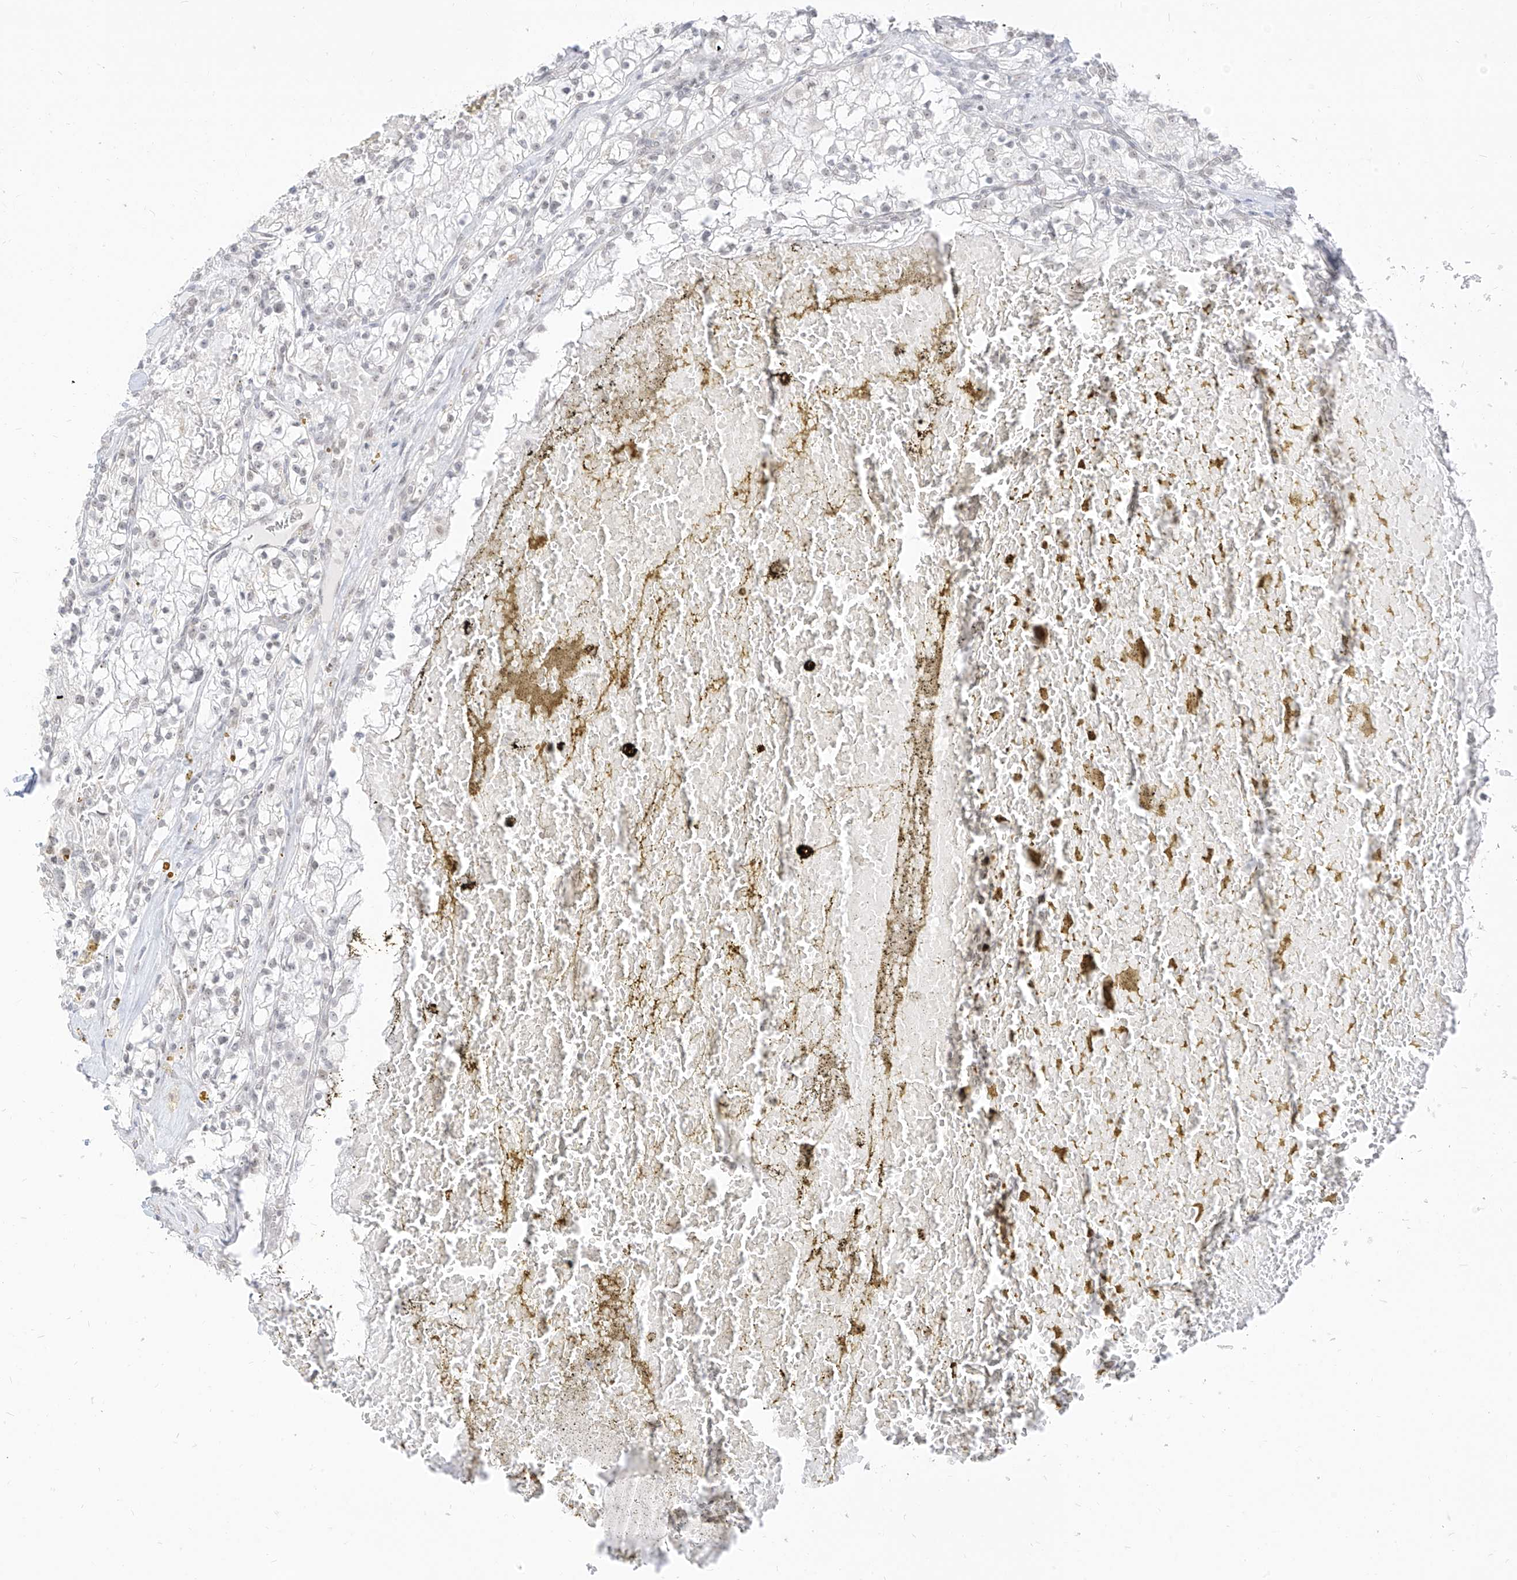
{"staining": {"intensity": "negative", "quantity": "none", "location": "none"}, "tissue": "renal cancer", "cell_type": "Tumor cells", "image_type": "cancer", "snomed": [{"axis": "morphology", "description": "Normal tissue, NOS"}, {"axis": "morphology", "description": "Adenocarcinoma, NOS"}, {"axis": "topography", "description": "Kidney"}], "caption": "Protein analysis of renal cancer (adenocarcinoma) exhibits no significant staining in tumor cells.", "gene": "SUPT5H", "patient": {"sex": "male", "age": 68}}